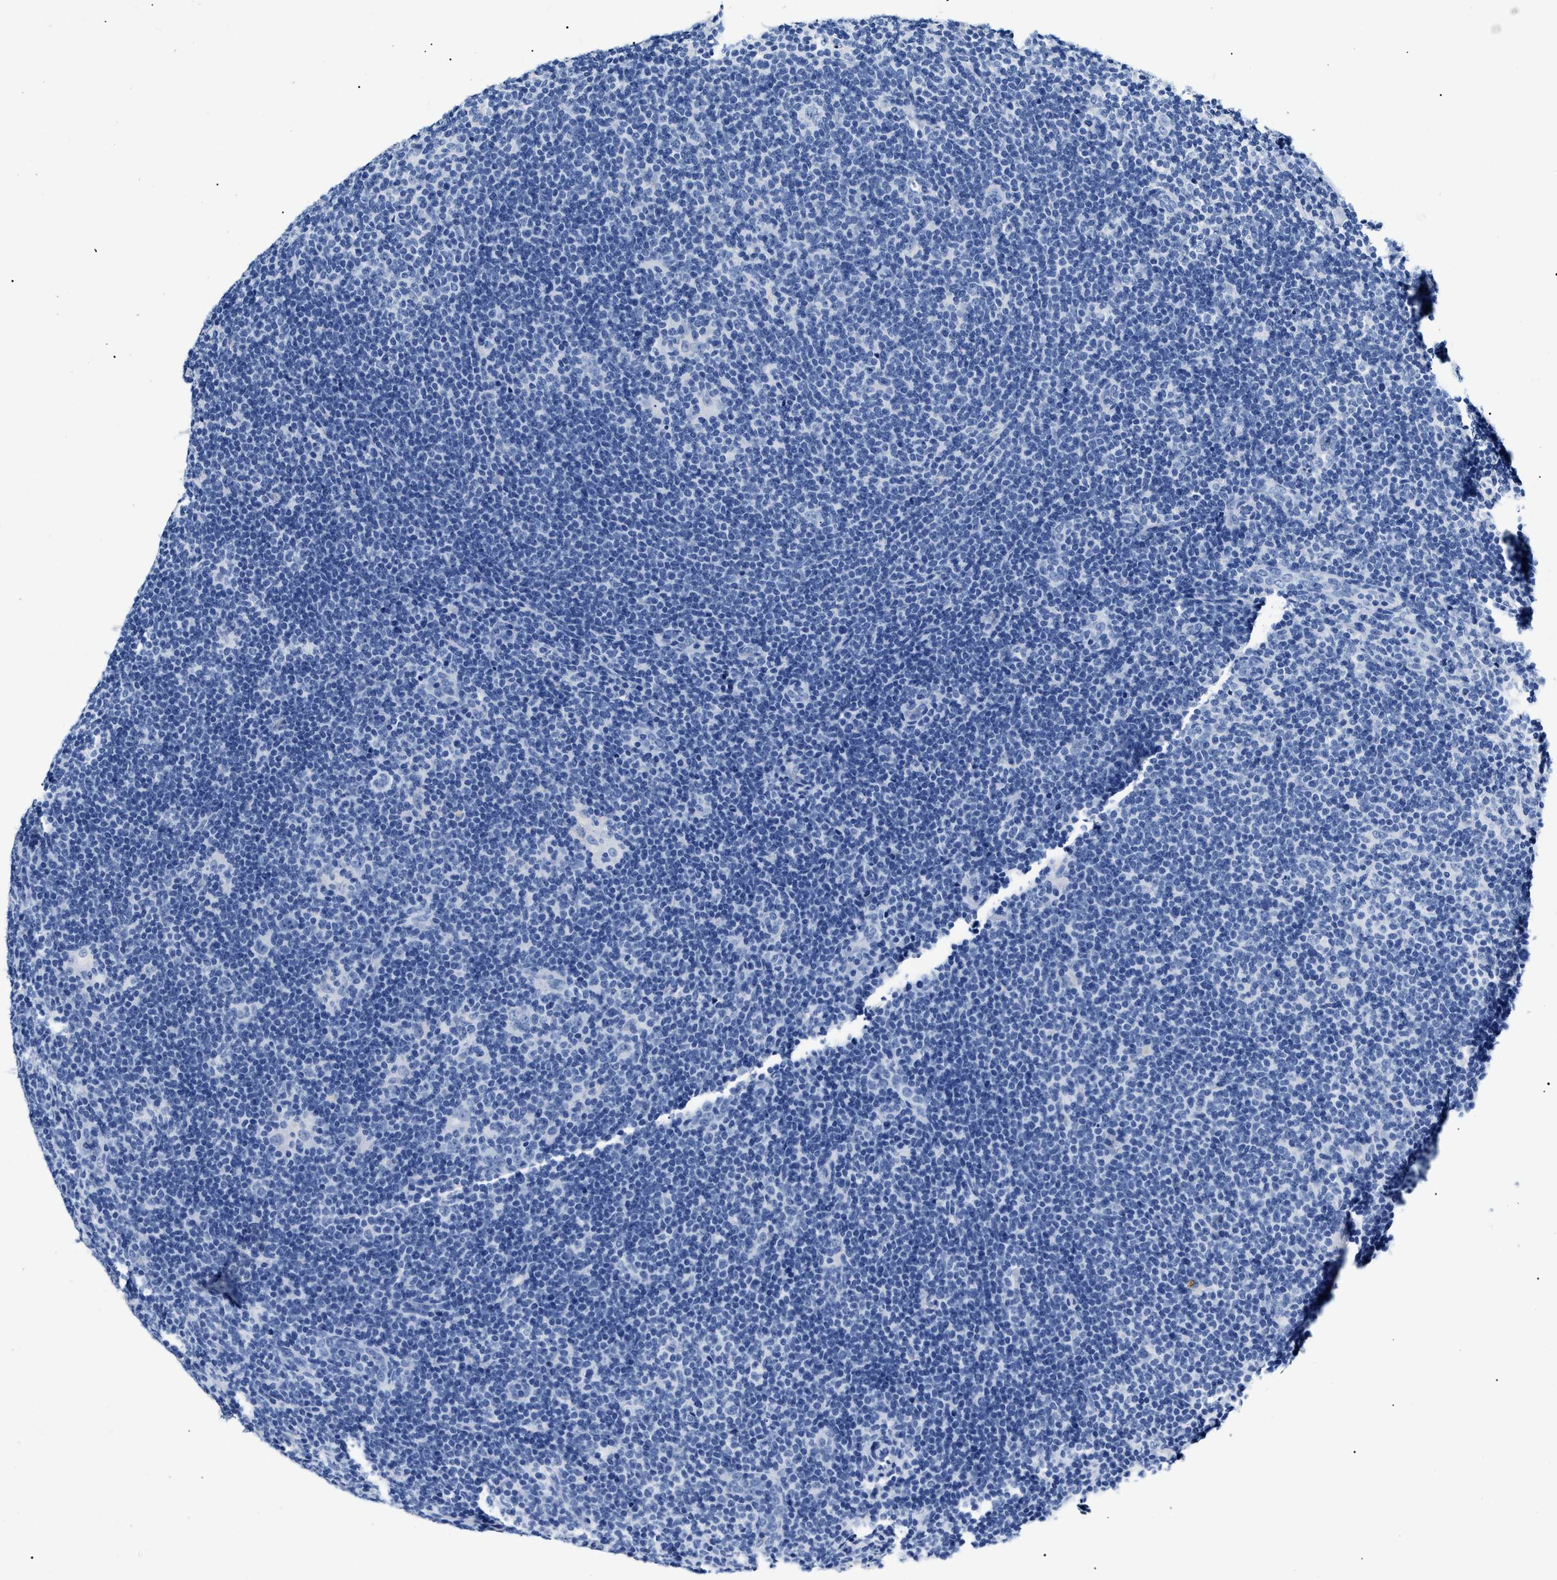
{"staining": {"intensity": "negative", "quantity": "none", "location": "none"}, "tissue": "lymphoma", "cell_type": "Tumor cells", "image_type": "cancer", "snomed": [{"axis": "morphology", "description": "Hodgkin's disease, NOS"}, {"axis": "topography", "description": "Lymph node"}], "caption": "DAB (3,3'-diaminobenzidine) immunohistochemical staining of Hodgkin's disease exhibits no significant expression in tumor cells. (DAB immunohistochemistry (IHC) visualized using brightfield microscopy, high magnification).", "gene": "LRRC8E", "patient": {"sex": "female", "age": 57}}